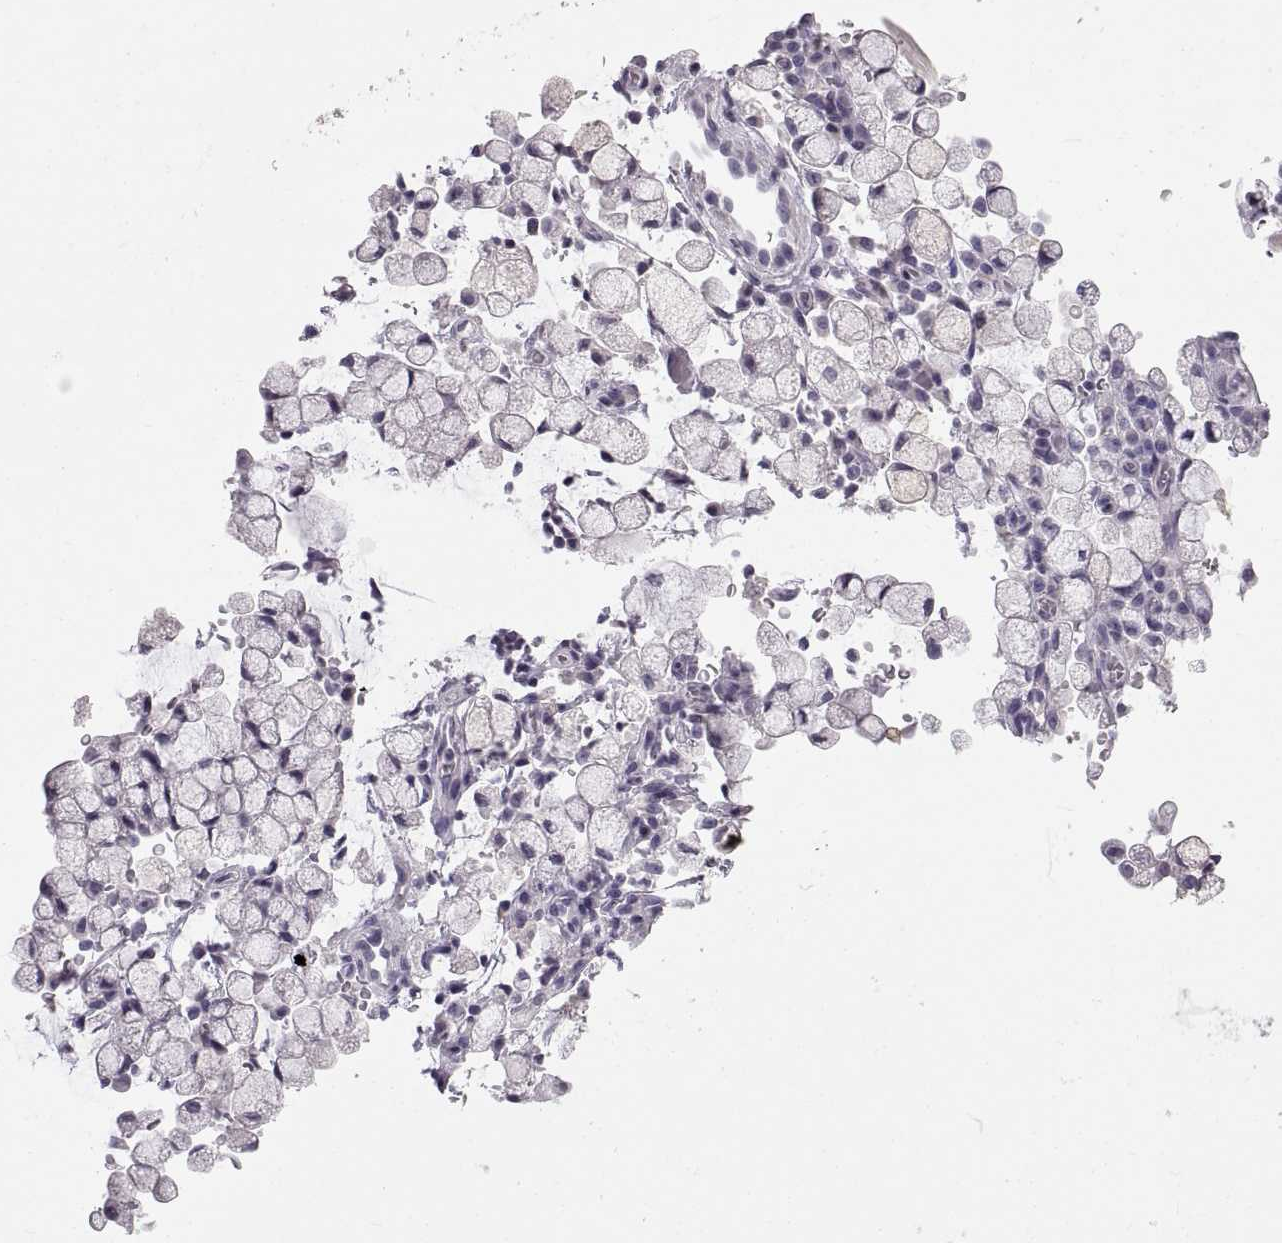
{"staining": {"intensity": "negative", "quantity": "none", "location": "none"}, "tissue": "stomach cancer", "cell_type": "Tumor cells", "image_type": "cancer", "snomed": [{"axis": "morphology", "description": "Adenocarcinoma, NOS"}, {"axis": "topography", "description": "Stomach"}], "caption": "A photomicrograph of human adenocarcinoma (stomach) is negative for staining in tumor cells.", "gene": "SPACDR", "patient": {"sex": "male", "age": 58}}